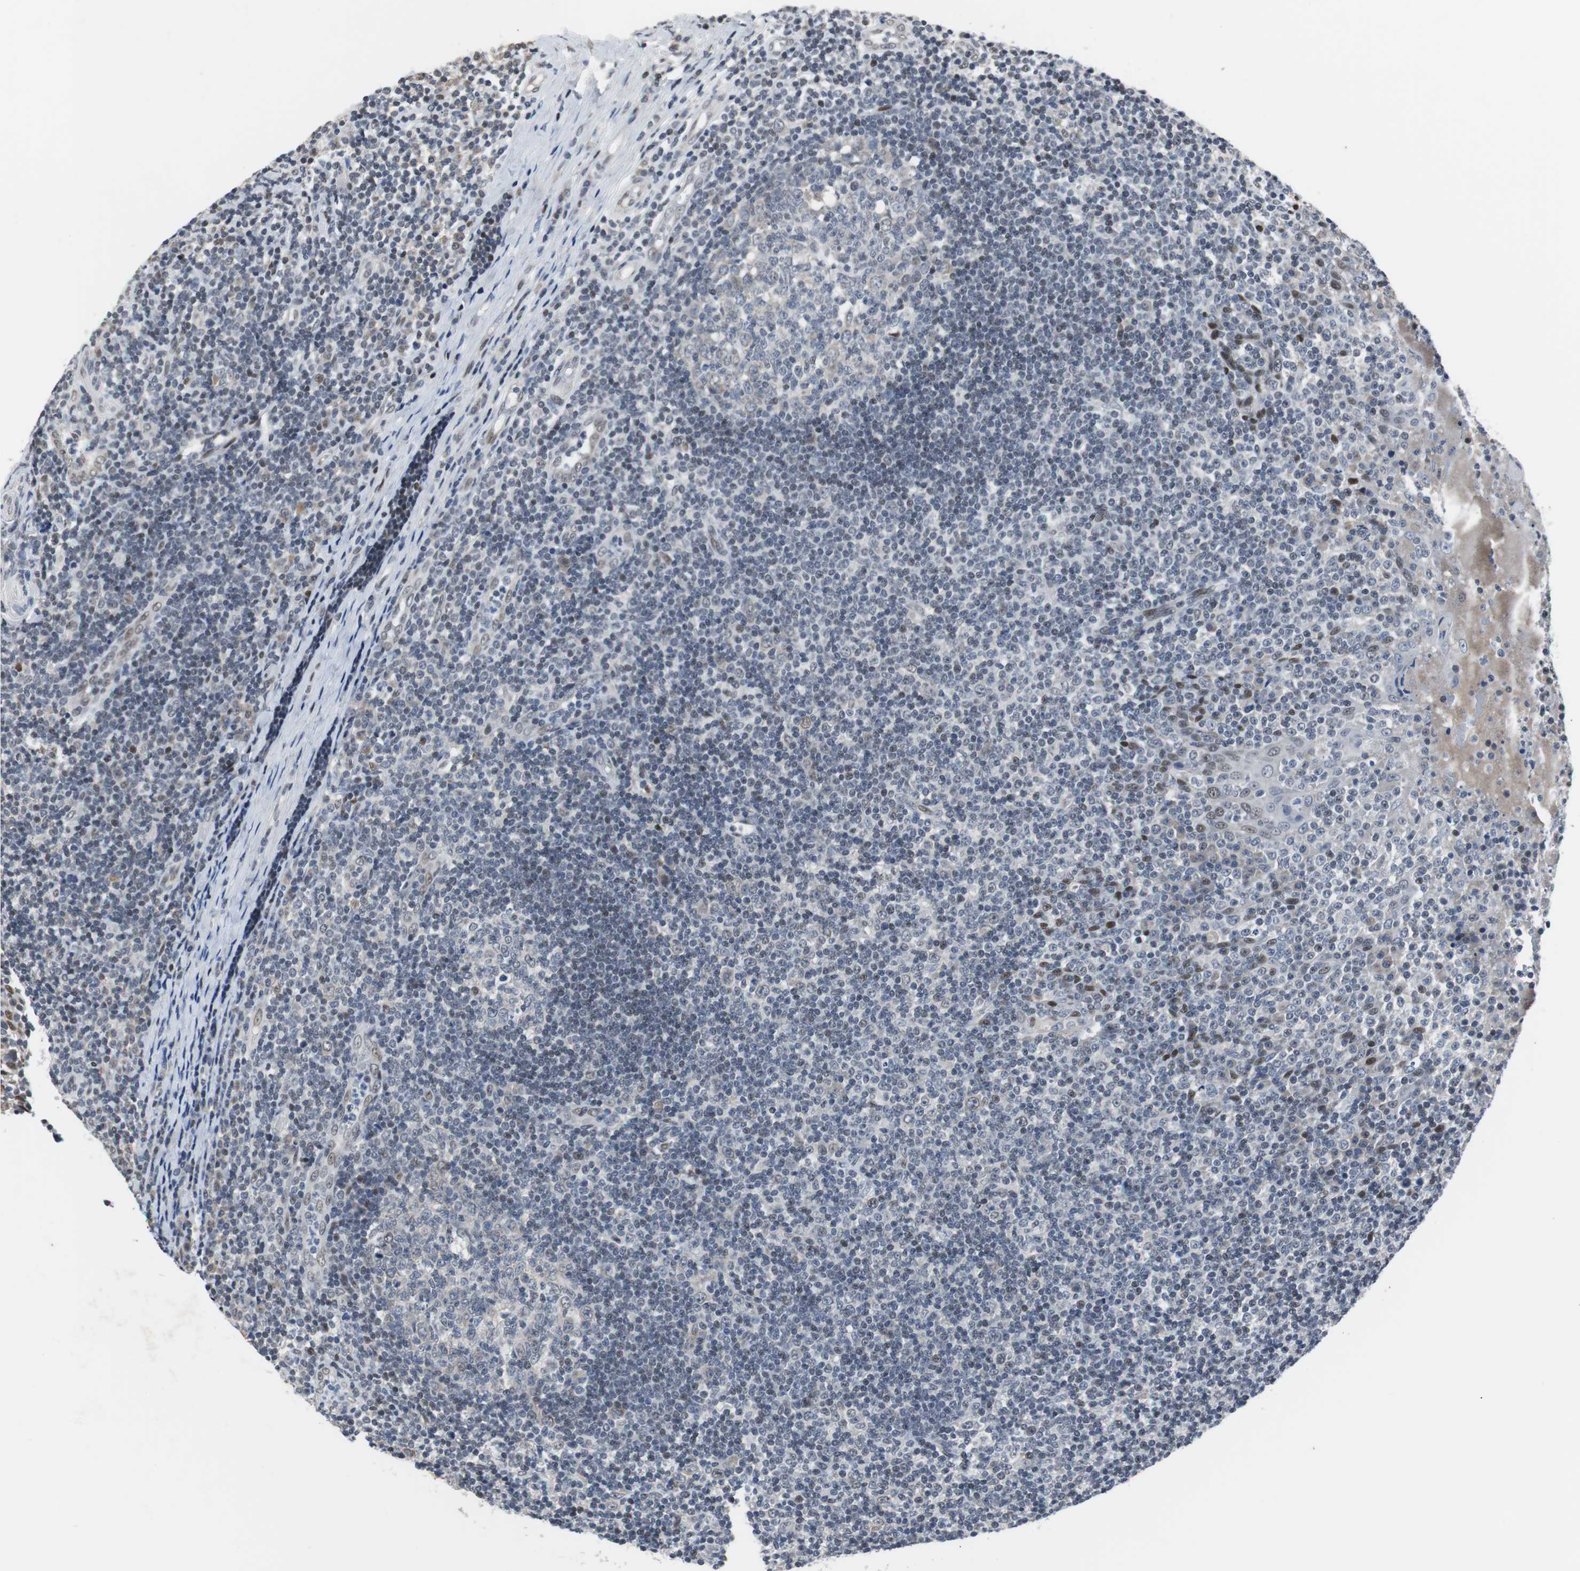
{"staining": {"intensity": "weak", "quantity": "<25%", "location": "nuclear"}, "tissue": "tonsil", "cell_type": "Germinal center cells", "image_type": "normal", "snomed": [{"axis": "morphology", "description": "Normal tissue, NOS"}, {"axis": "topography", "description": "Tonsil"}], "caption": "A histopathology image of tonsil stained for a protein demonstrates no brown staining in germinal center cells. Brightfield microscopy of immunohistochemistry stained with DAB (brown) and hematoxylin (blue), captured at high magnification.", "gene": "TP63", "patient": {"sex": "female", "age": 40}}